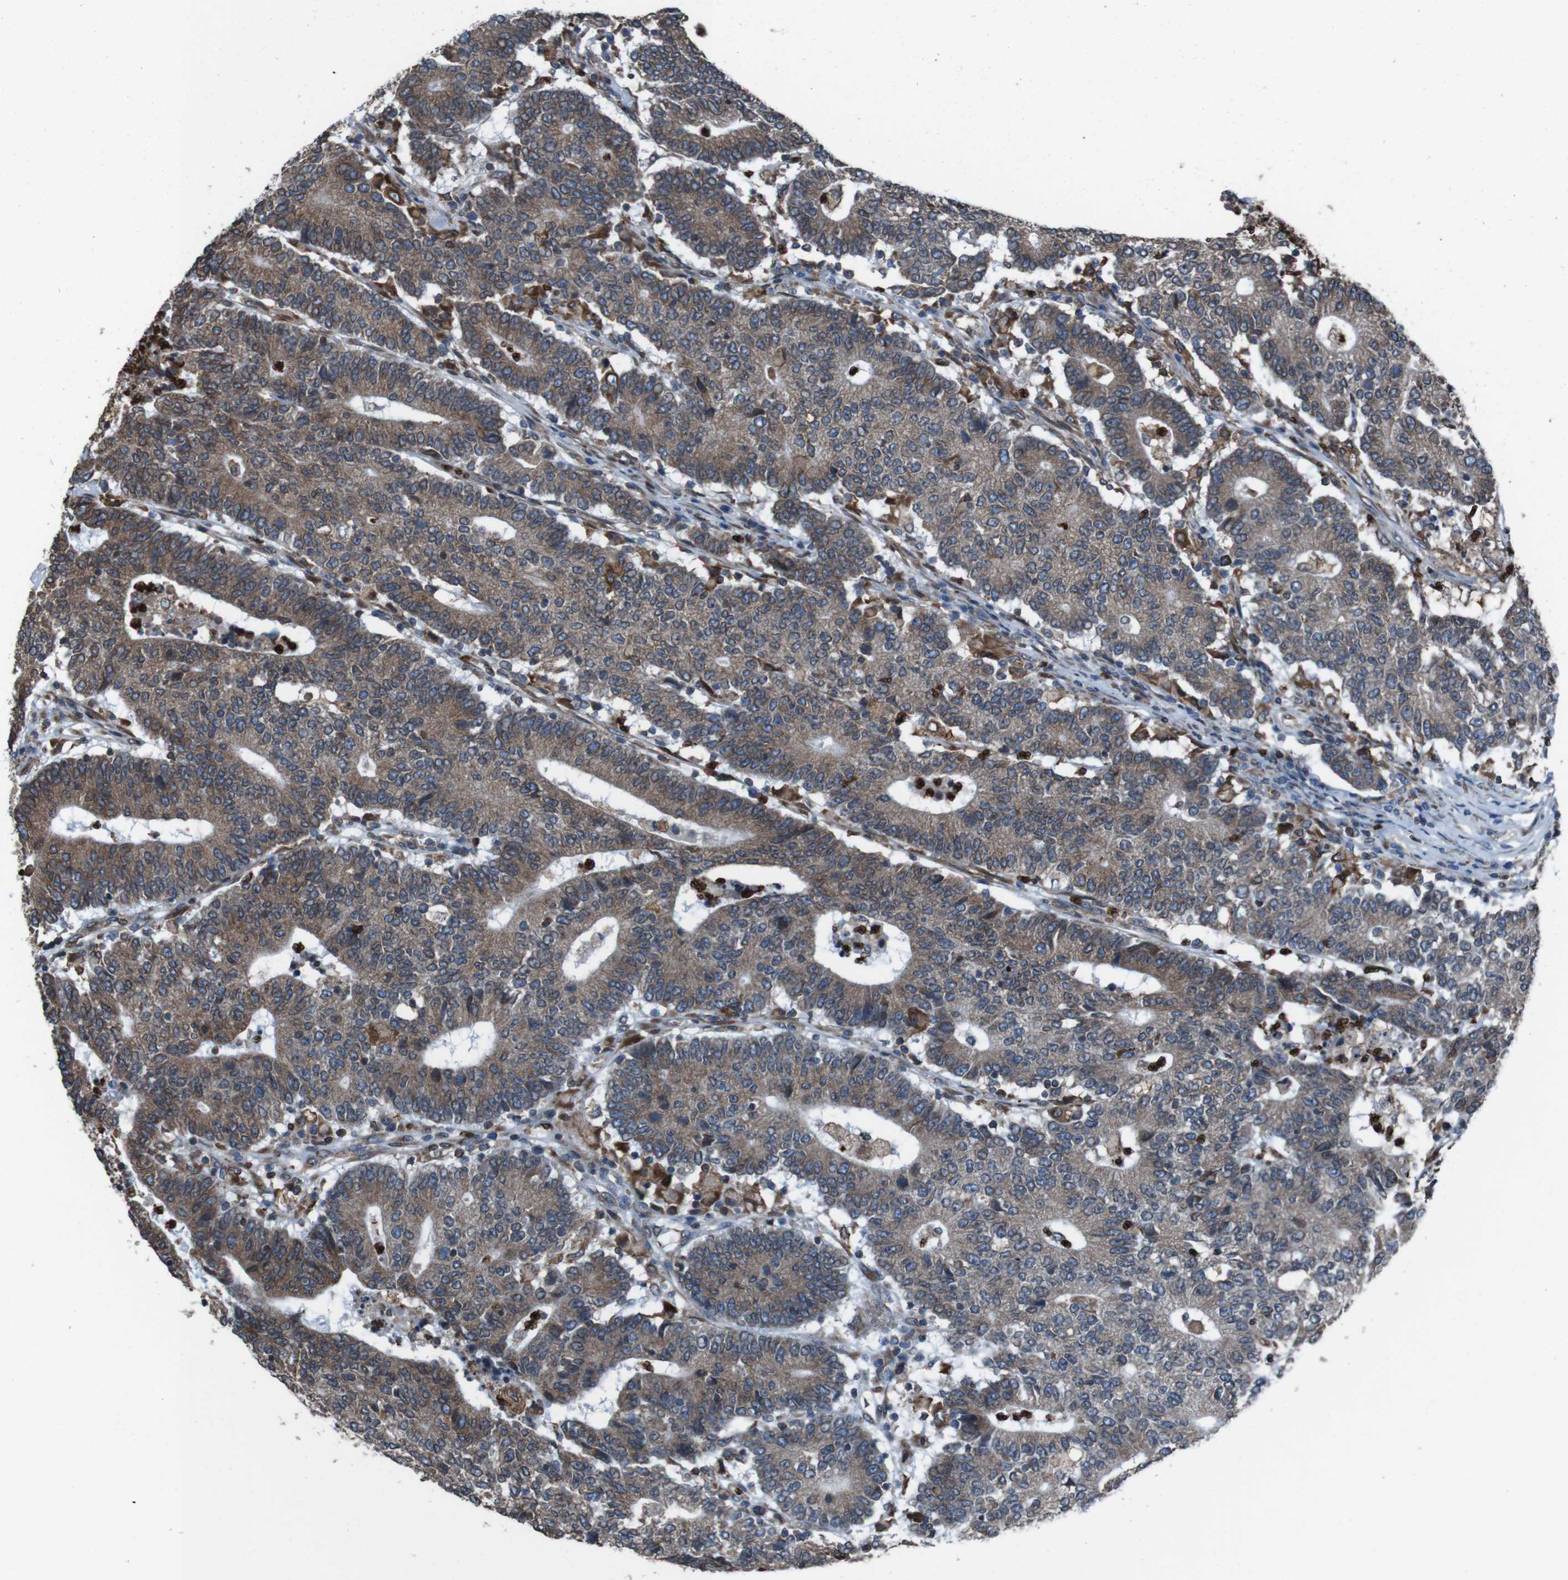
{"staining": {"intensity": "moderate", "quantity": ">75%", "location": "cytoplasmic/membranous"}, "tissue": "colorectal cancer", "cell_type": "Tumor cells", "image_type": "cancer", "snomed": [{"axis": "morphology", "description": "Normal tissue, NOS"}, {"axis": "morphology", "description": "Adenocarcinoma, NOS"}, {"axis": "topography", "description": "Colon"}], "caption": "Immunohistochemistry (IHC) histopathology image of neoplastic tissue: human colorectal adenocarcinoma stained using immunohistochemistry (IHC) displays medium levels of moderate protein expression localized specifically in the cytoplasmic/membranous of tumor cells, appearing as a cytoplasmic/membranous brown color.", "gene": "APMAP", "patient": {"sex": "female", "age": 75}}